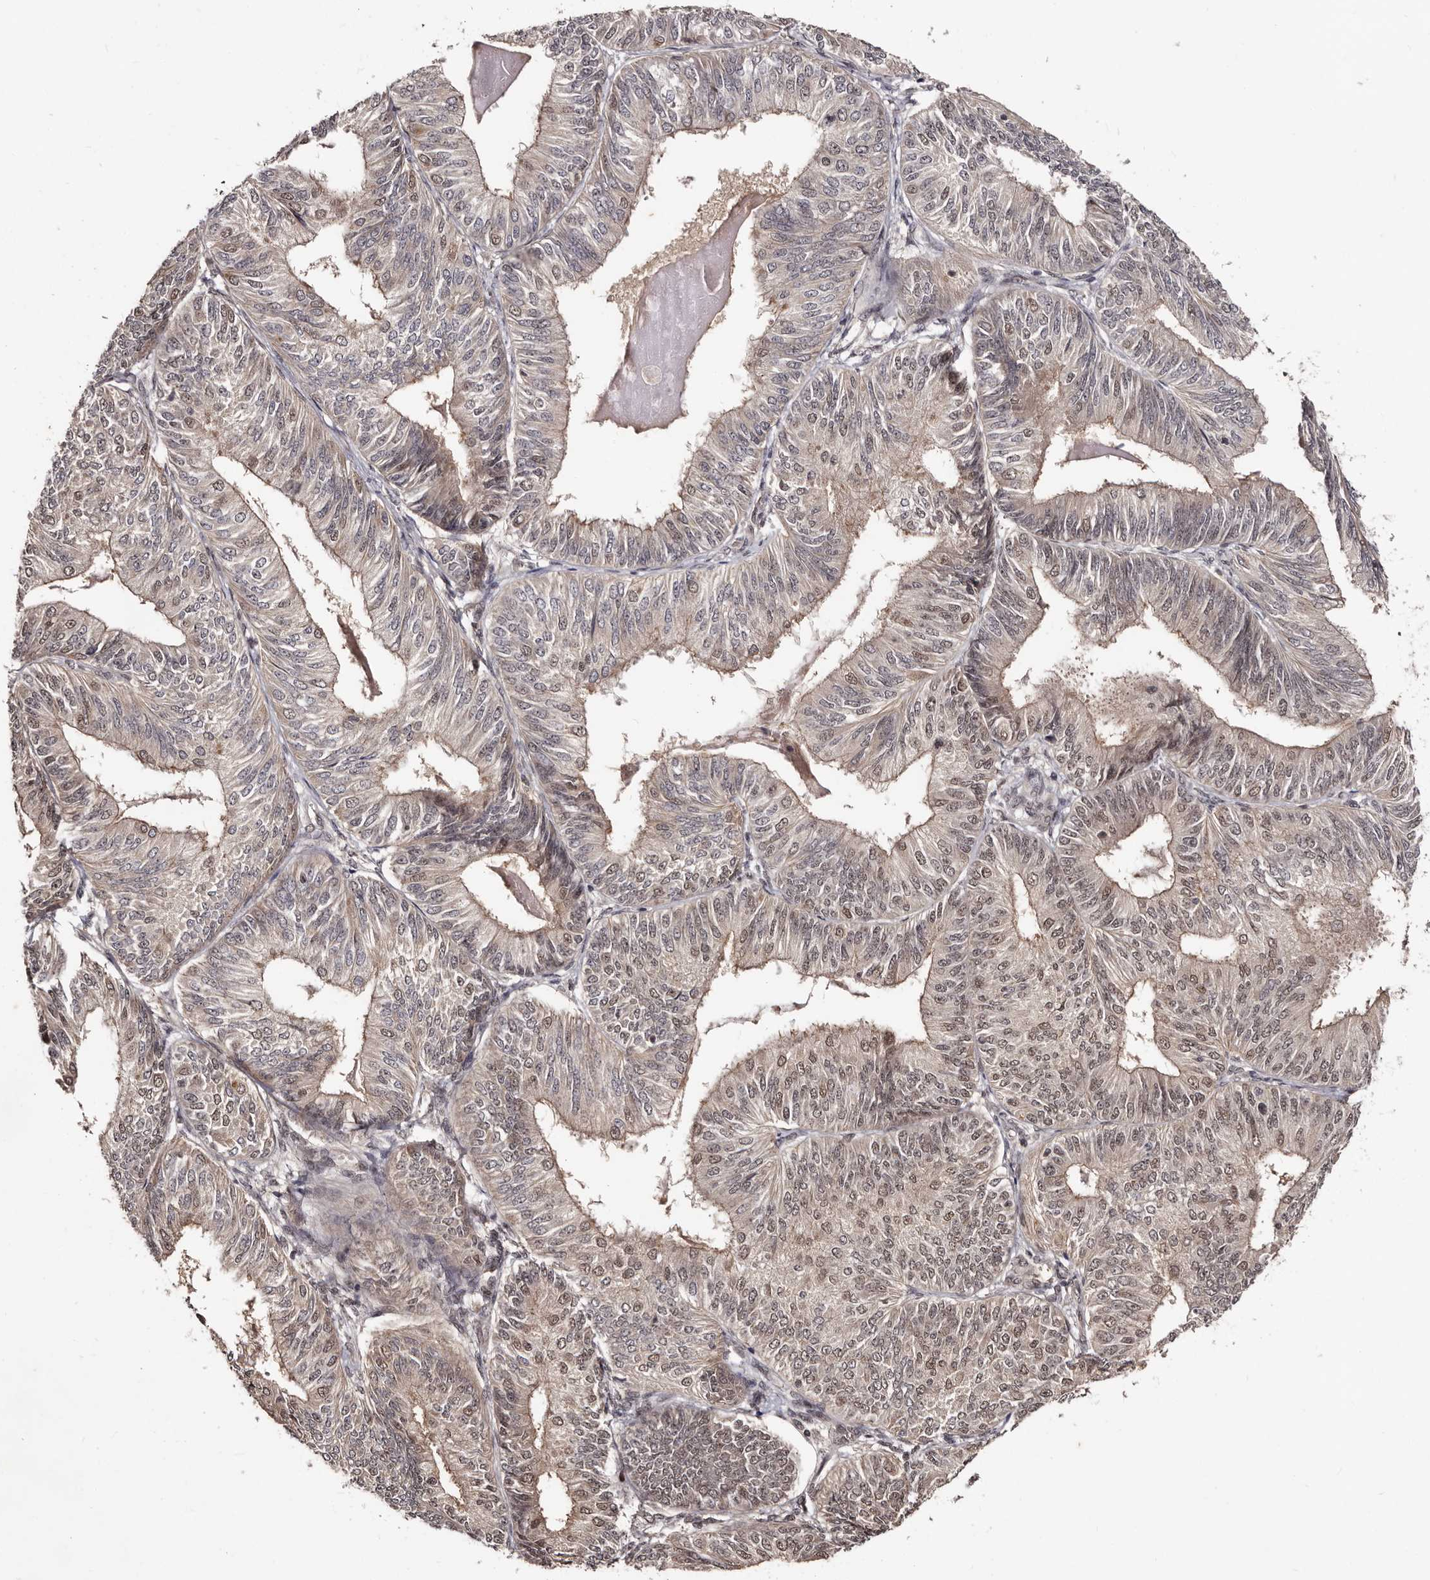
{"staining": {"intensity": "weak", "quantity": "25%-75%", "location": "cytoplasmic/membranous,nuclear"}, "tissue": "endometrial cancer", "cell_type": "Tumor cells", "image_type": "cancer", "snomed": [{"axis": "morphology", "description": "Adenocarcinoma, NOS"}, {"axis": "topography", "description": "Endometrium"}], "caption": "This is a micrograph of immunohistochemistry (IHC) staining of endometrial adenocarcinoma, which shows weak staining in the cytoplasmic/membranous and nuclear of tumor cells.", "gene": "TBC1D22B", "patient": {"sex": "female", "age": 58}}